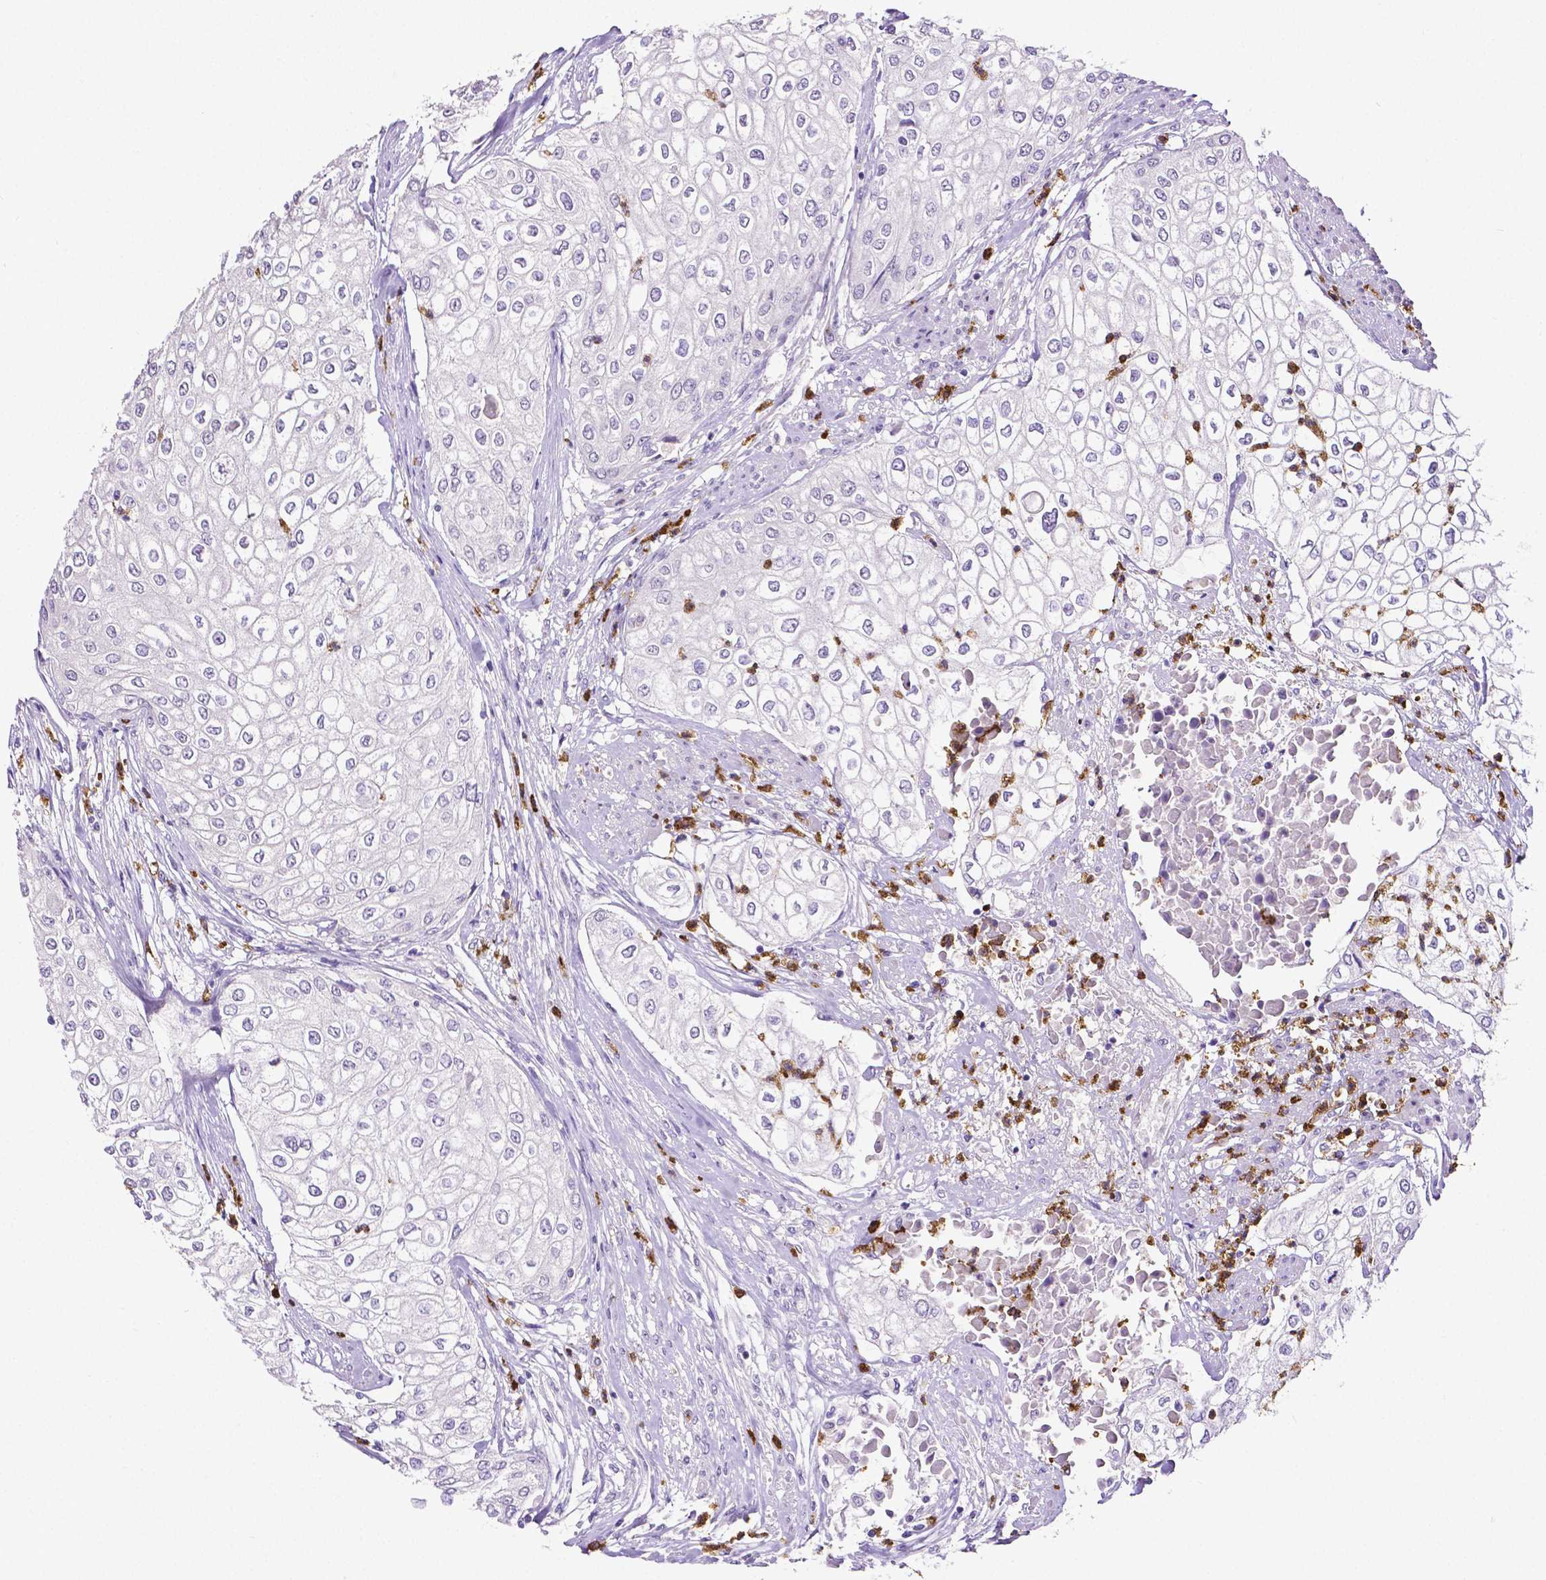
{"staining": {"intensity": "negative", "quantity": "none", "location": "none"}, "tissue": "urothelial cancer", "cell_type": "Tumor cells", "image_type": "cancer", "snomed": [{"axis": "morphology", "description": "Urothelial carcinoma, High grade"}, {"axis": "topography", "description": "Urinary bladder"}], "caption": "A high-resolution histopathology image shows immunohistochemistry staining of urothelial cancer, which reveals no significant positivity in tumor cells.", "gene": "MMP9", "patient": {"sex": "male", "age": 62}}